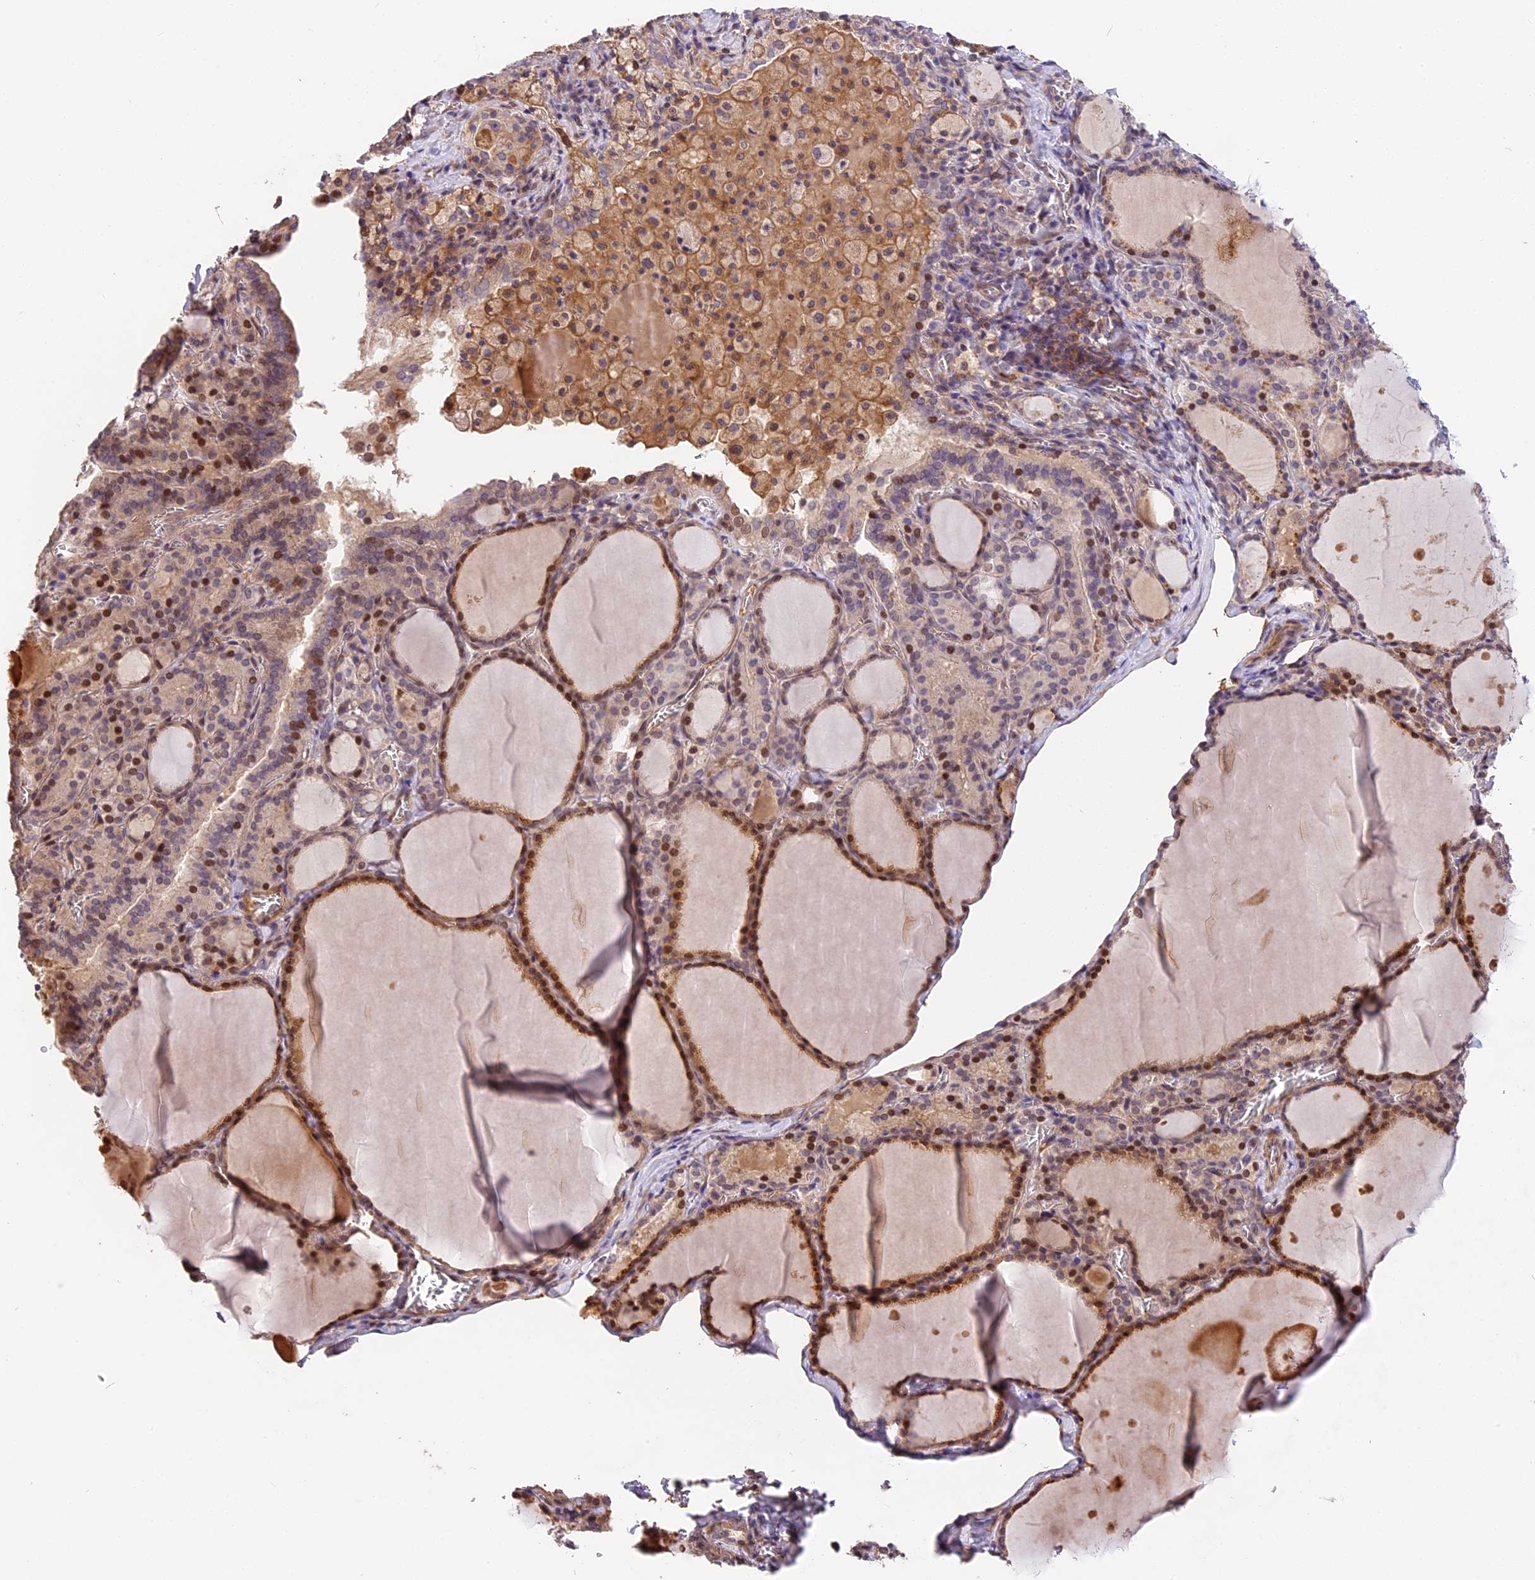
{"staining": {"intensity": "moderate", "quantity": ">75%", "location": "cytoplasmic/membranous,nuclear"}, "tissue": "thyroid gland", "cell_type": "Glandular cells", "image_type": "normal", "snomed": [{"axis": "morphology", "description": "Normal tissue, NOS"}, {"axis": "topography", "description": "Thyroid gland"}], "caption": "Moderate cytoplasmic/membranous,nuclear staining for a protein is seen in about >75% of glandular cells of normal thyroid gland using immunohistochemistry (IHC).", "gene": "ARHGAP17", "patient": {"sex": "male", "age": 56}}